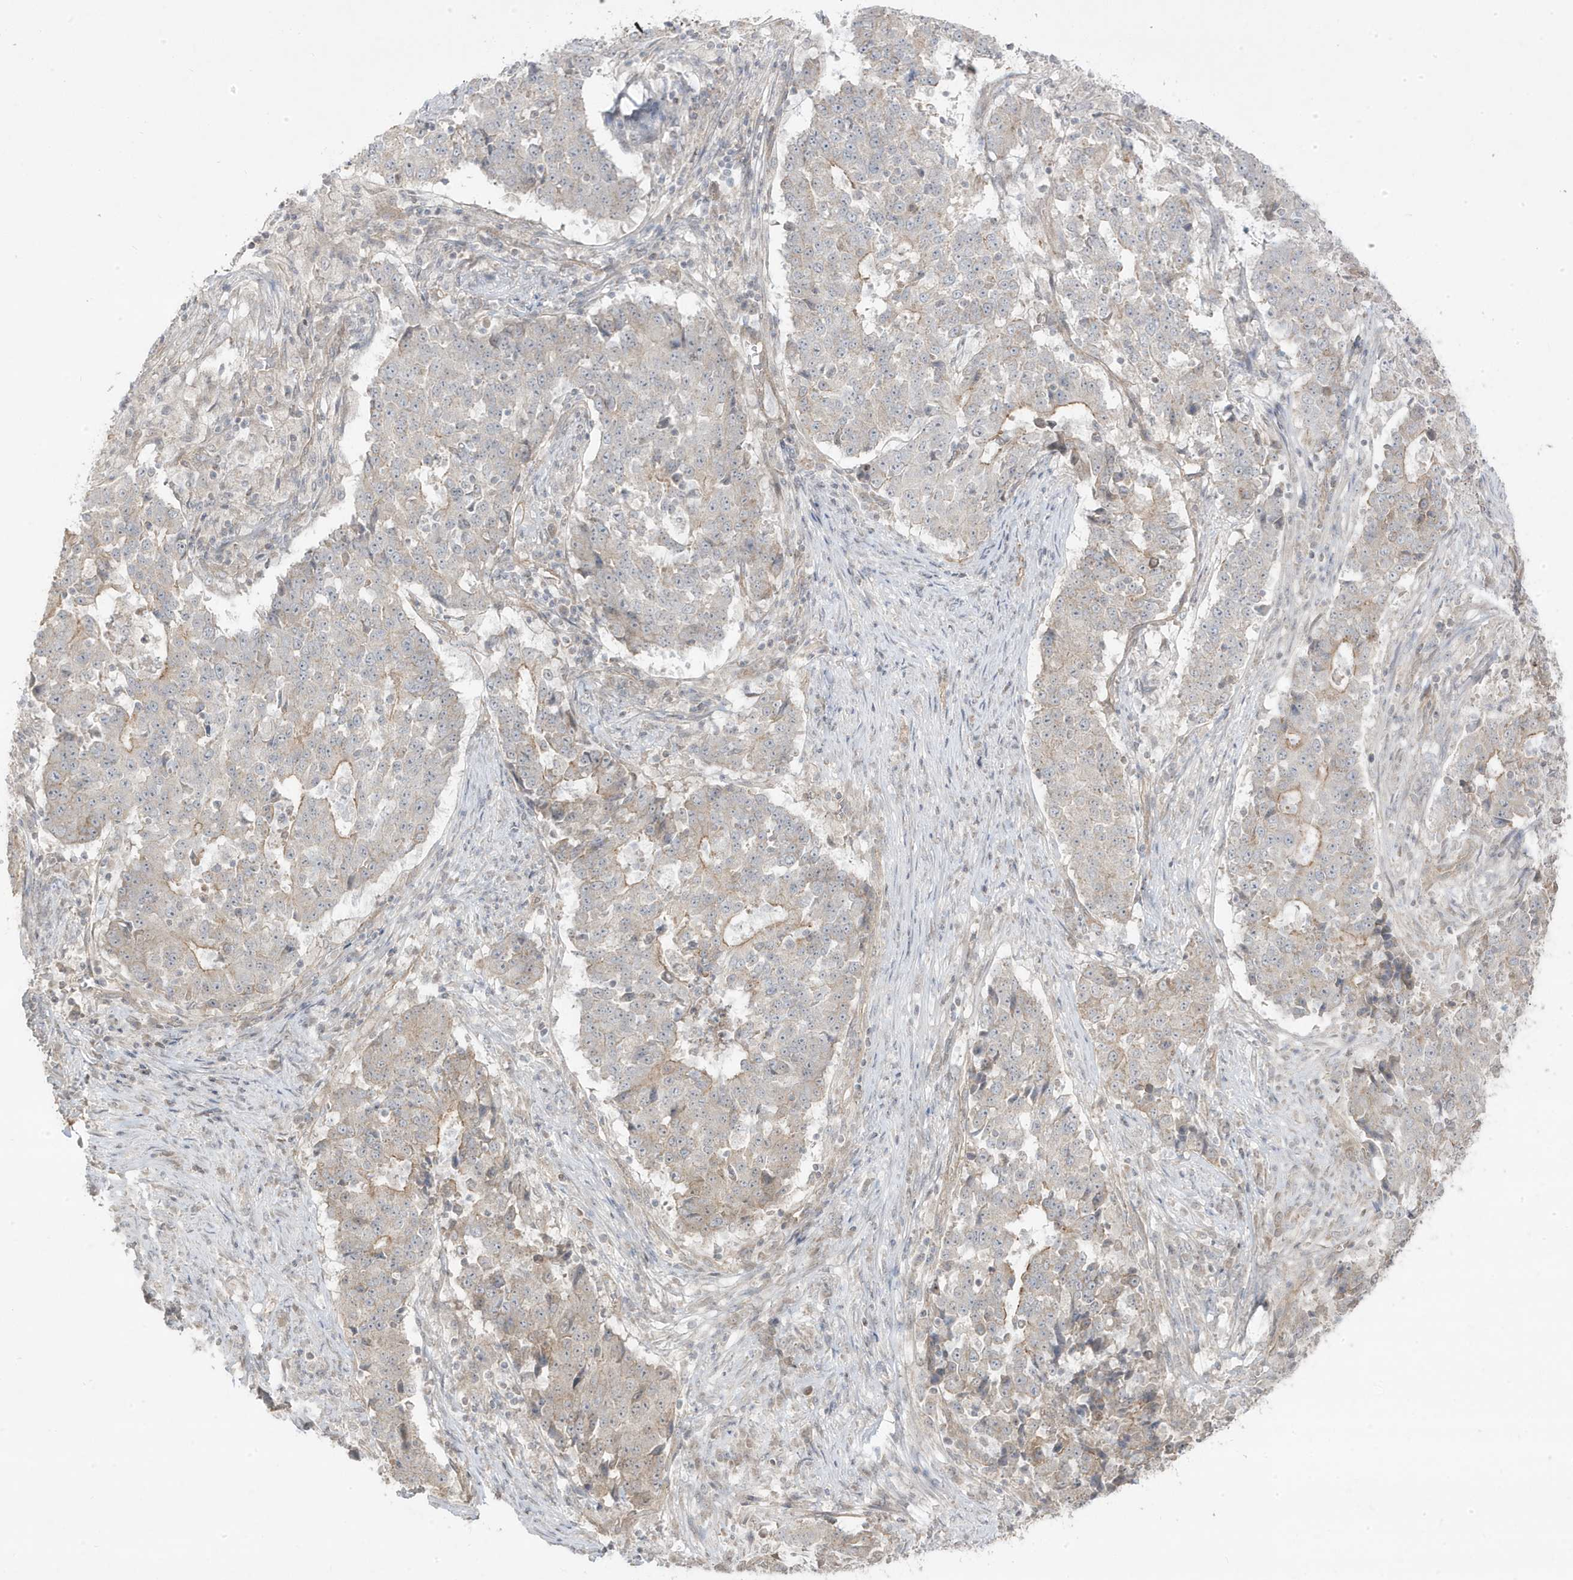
{"staining": {"intensity": "weak", "quantity": "25%-75%", "location": "cytoplasmic/membranous"}, "tissue": "stomach cancer", "cell_type": "Tumor cells", "image_type": "cancer", "snomed": [{"axis": "morphology", "description": "Adenocarcinoma, NOS"}, {"axis": "topography", "description": "Stomach"}], "caption": "High-magnification brightfield microscopy of adenocarcinoma (stomach) stained with DAB (brown) and counterstained with hematoxylin (blue). tumor cells exhibit weak cytoplasmic/membranous positivity is identified in about25%-75% of cells.", "gene": "DNAJC12", "patient": {"sex": "male", "age": 59}}